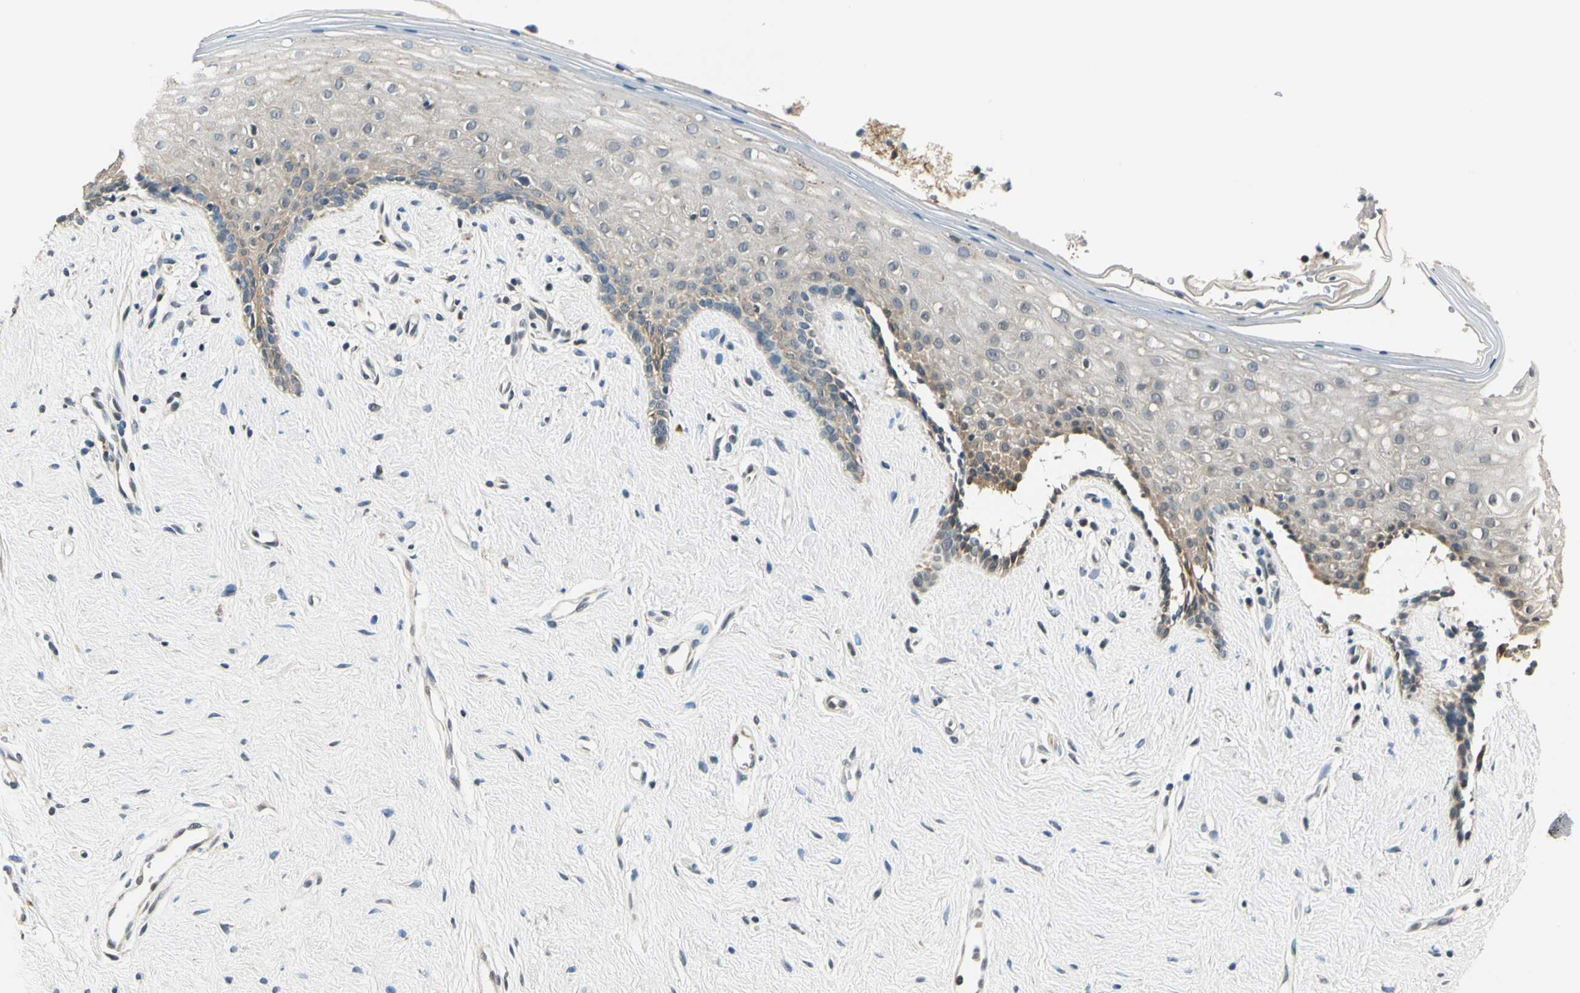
{"staining": {"intensity": "weak", "quantity": "<25%", "location": "cytoplasmic/membranous"}, "tissue": "vagina", "cell_type": "Squamous epithelial cells", "image_type": "normal", "snomed": [{"axis": "morphology", "description": "Normal tissue, NOS"}, {"axis": "topography", "description": "Vagina"}], "caption": "Immunohistochemical staining of normal human vagina exhibits no significant expression in squamous epithelial cells. (Immunohistochemistry, brightfield microscopy, high magnification).", "gene": "PDK2", "patient": {"sex": "female", "age": 44}}